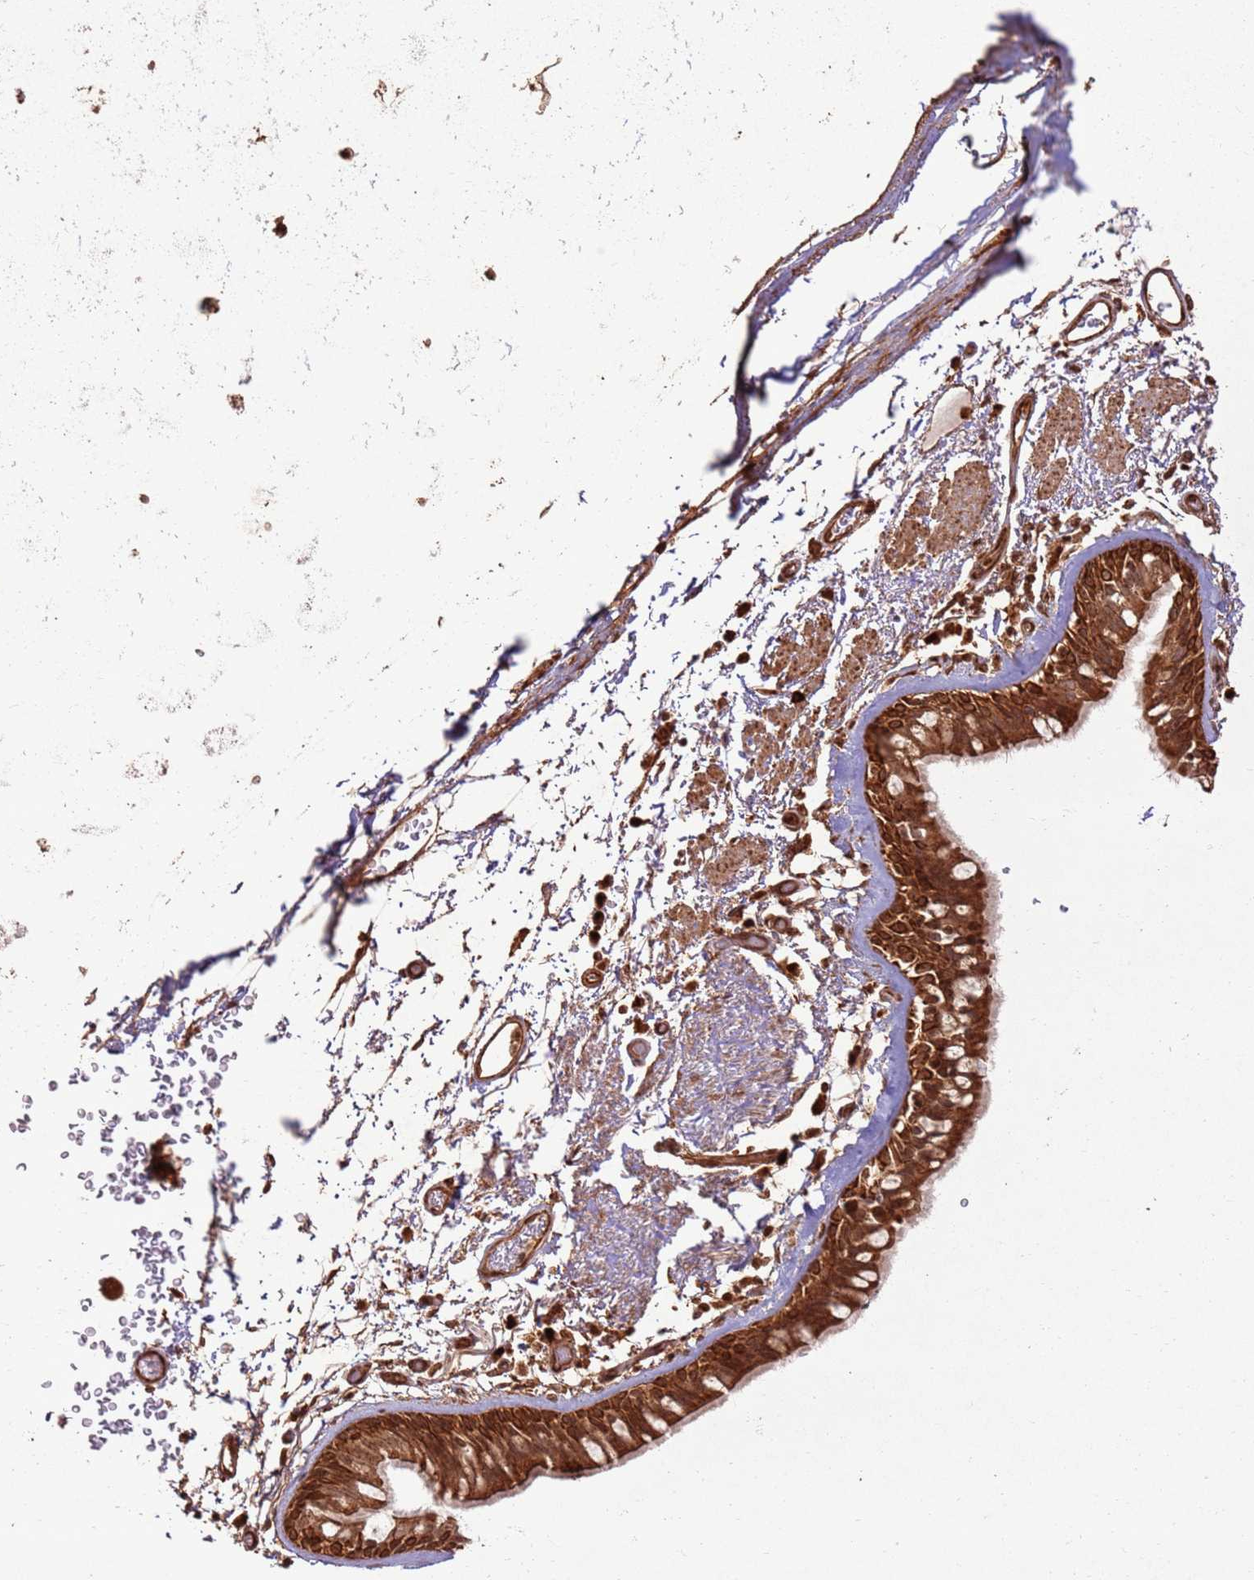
{"staining": {"intensity": "strong", "quantity": ">75%", "location": "cytoplasmic/membranous"}, "tissue": "bronchus", "cell_type": "Respiratory epithelial cells", "image_type": "normal", "snomed": [{"axis": "morphology", "description": "Normal tissue, NOS"}, {"axis": "topography", "description": "Bronchus"}], "caption": "Strong cytoplasmic/membranous protein expression is appreciated in about >75% of respiratory epithelial cells in bronchus.", "gene": "TBC1D13", "patient": {"sex": "male", "age": 65}}